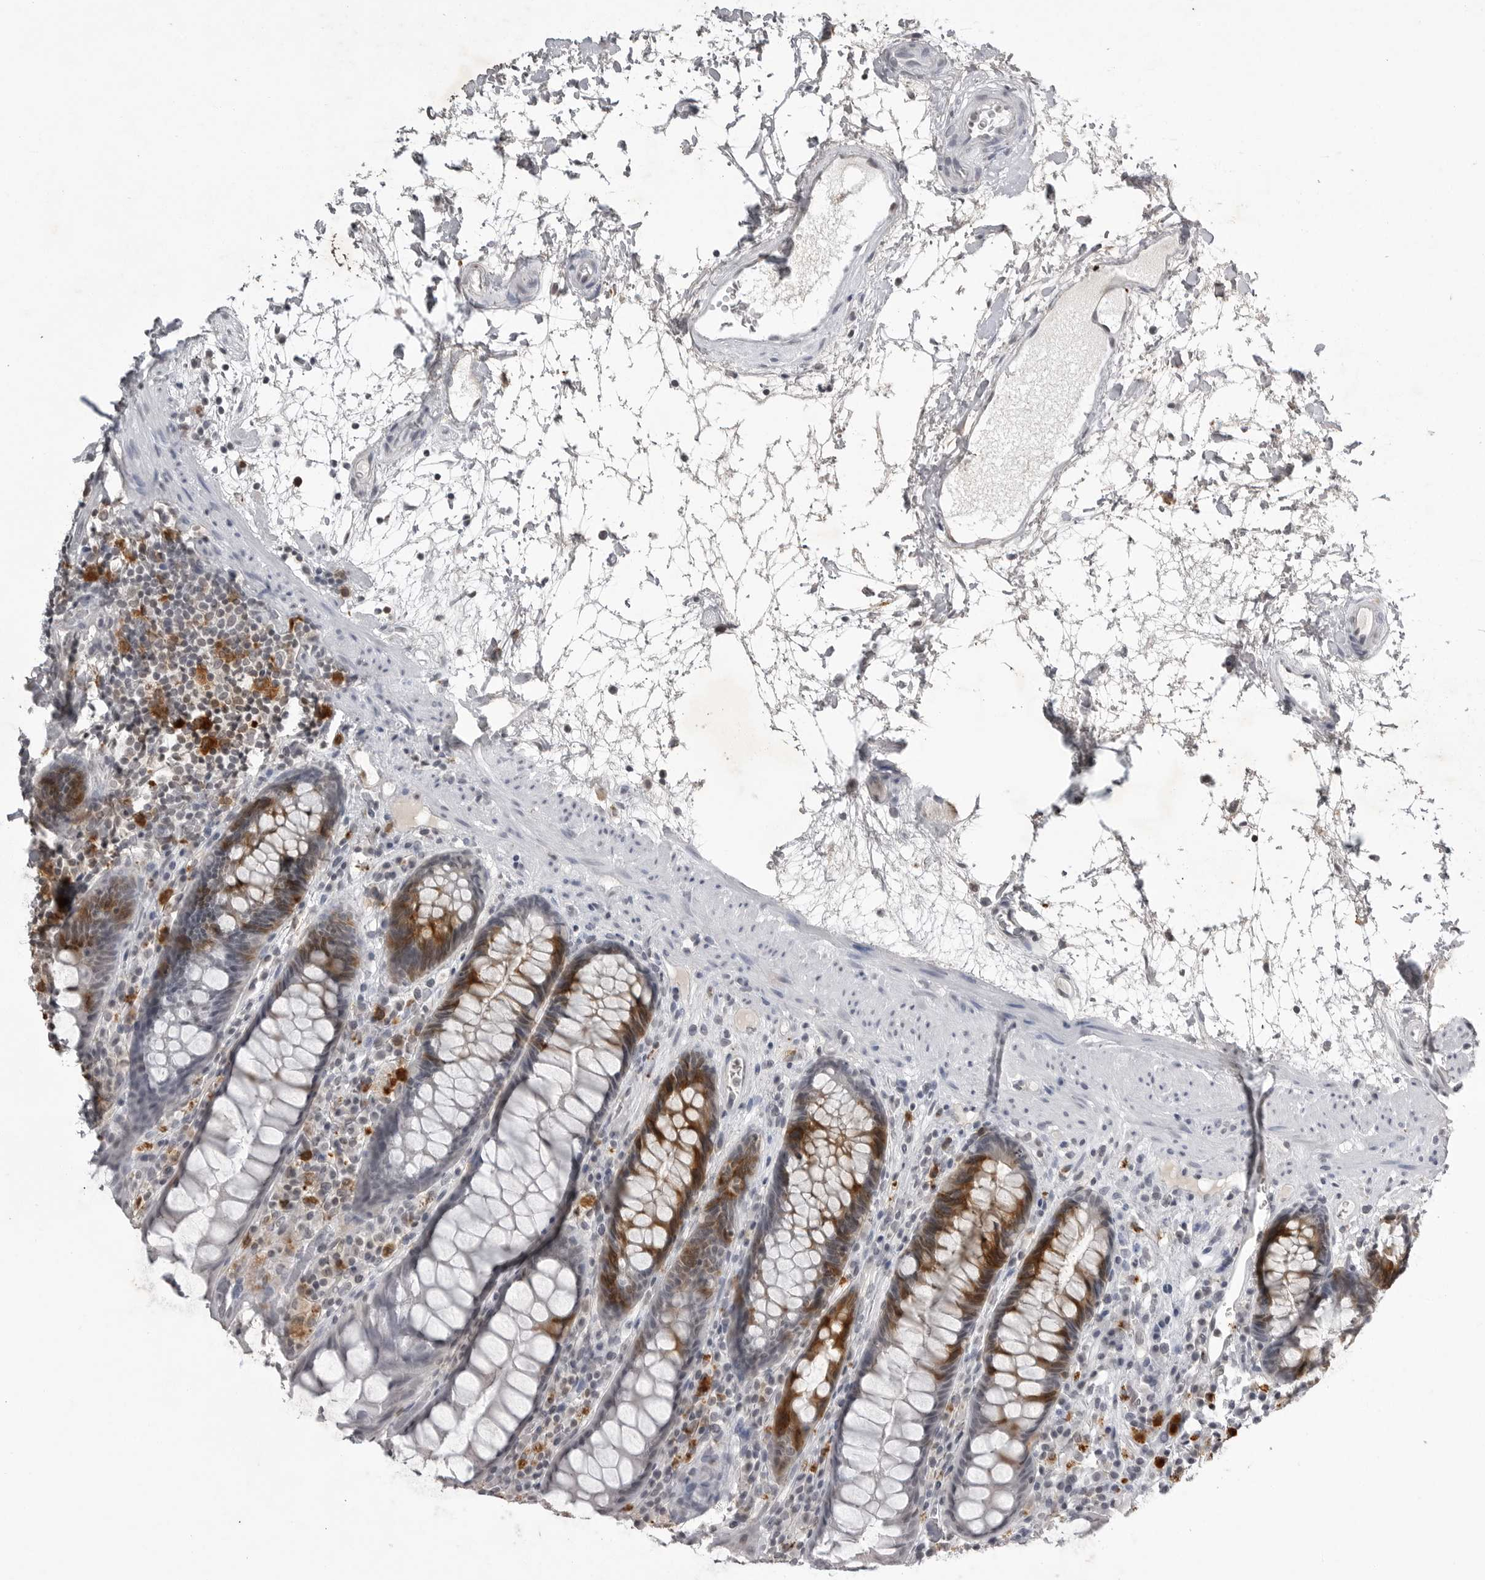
{"staining": {"intensity": "strong", "quantity": "25%-75%", "location": "cytoplasmic/membranous"}, "tissue": "rectum", "cell_type": "Glandular cells", "image_type": "normal", "snomed": [{"axis": "morphology", "description": "Normal tissue, NOS"}, {"axis": "topography", "description": "Rectum"}], "caption": "IHC photomicrograph of normal rectum stained for a protein (brown), which shows high levels of strong cytoplasmic/membranous expression in about 25%-75% of glandular cells.", "gene": "RRM1", "patient": {"sex": "male", "age": 64}}